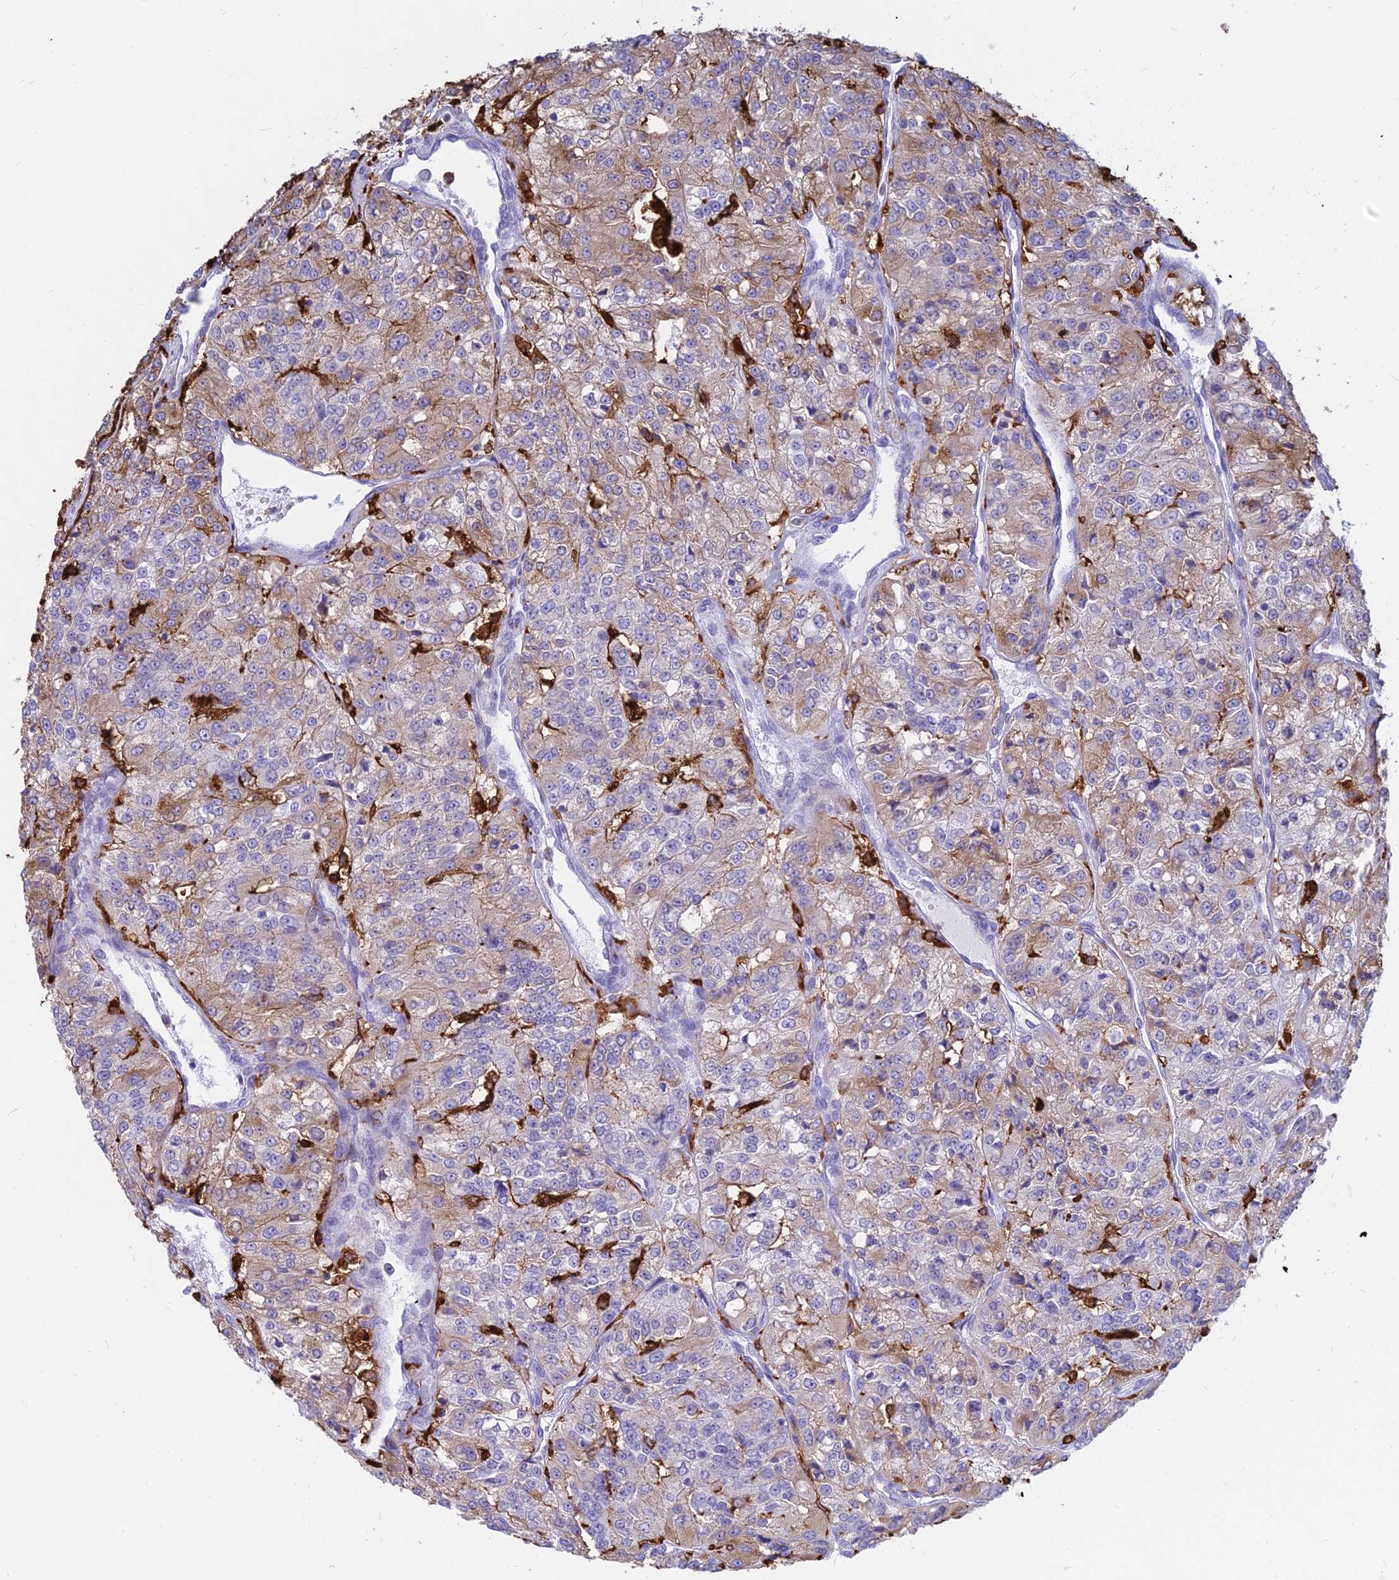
{"staining": {"intensity": "moderate", "quantity": "25%-75%", "location": "cytoplasmic/membranous"}, "tissue": "renal cancer", "cell_type": "Tumor cells", "image_type": "cancer", "snomed": [{"axis": "morphology", "description": "Adenocarcinoma, NOS"}, {"axis": "topography", "description": "Kidney"}], "caption": "A medium amount of moderate cytoplasmic/membranous positivity is identified in approximately 25%-75% of tumor cells in renal cancer (adenocarcinoma) tissue. (brown staining indicates protein expression, while blue staining denotes nuclei).", "gene": "HLA-DRB1", "patient": {"sex": "female", "age": 63}}